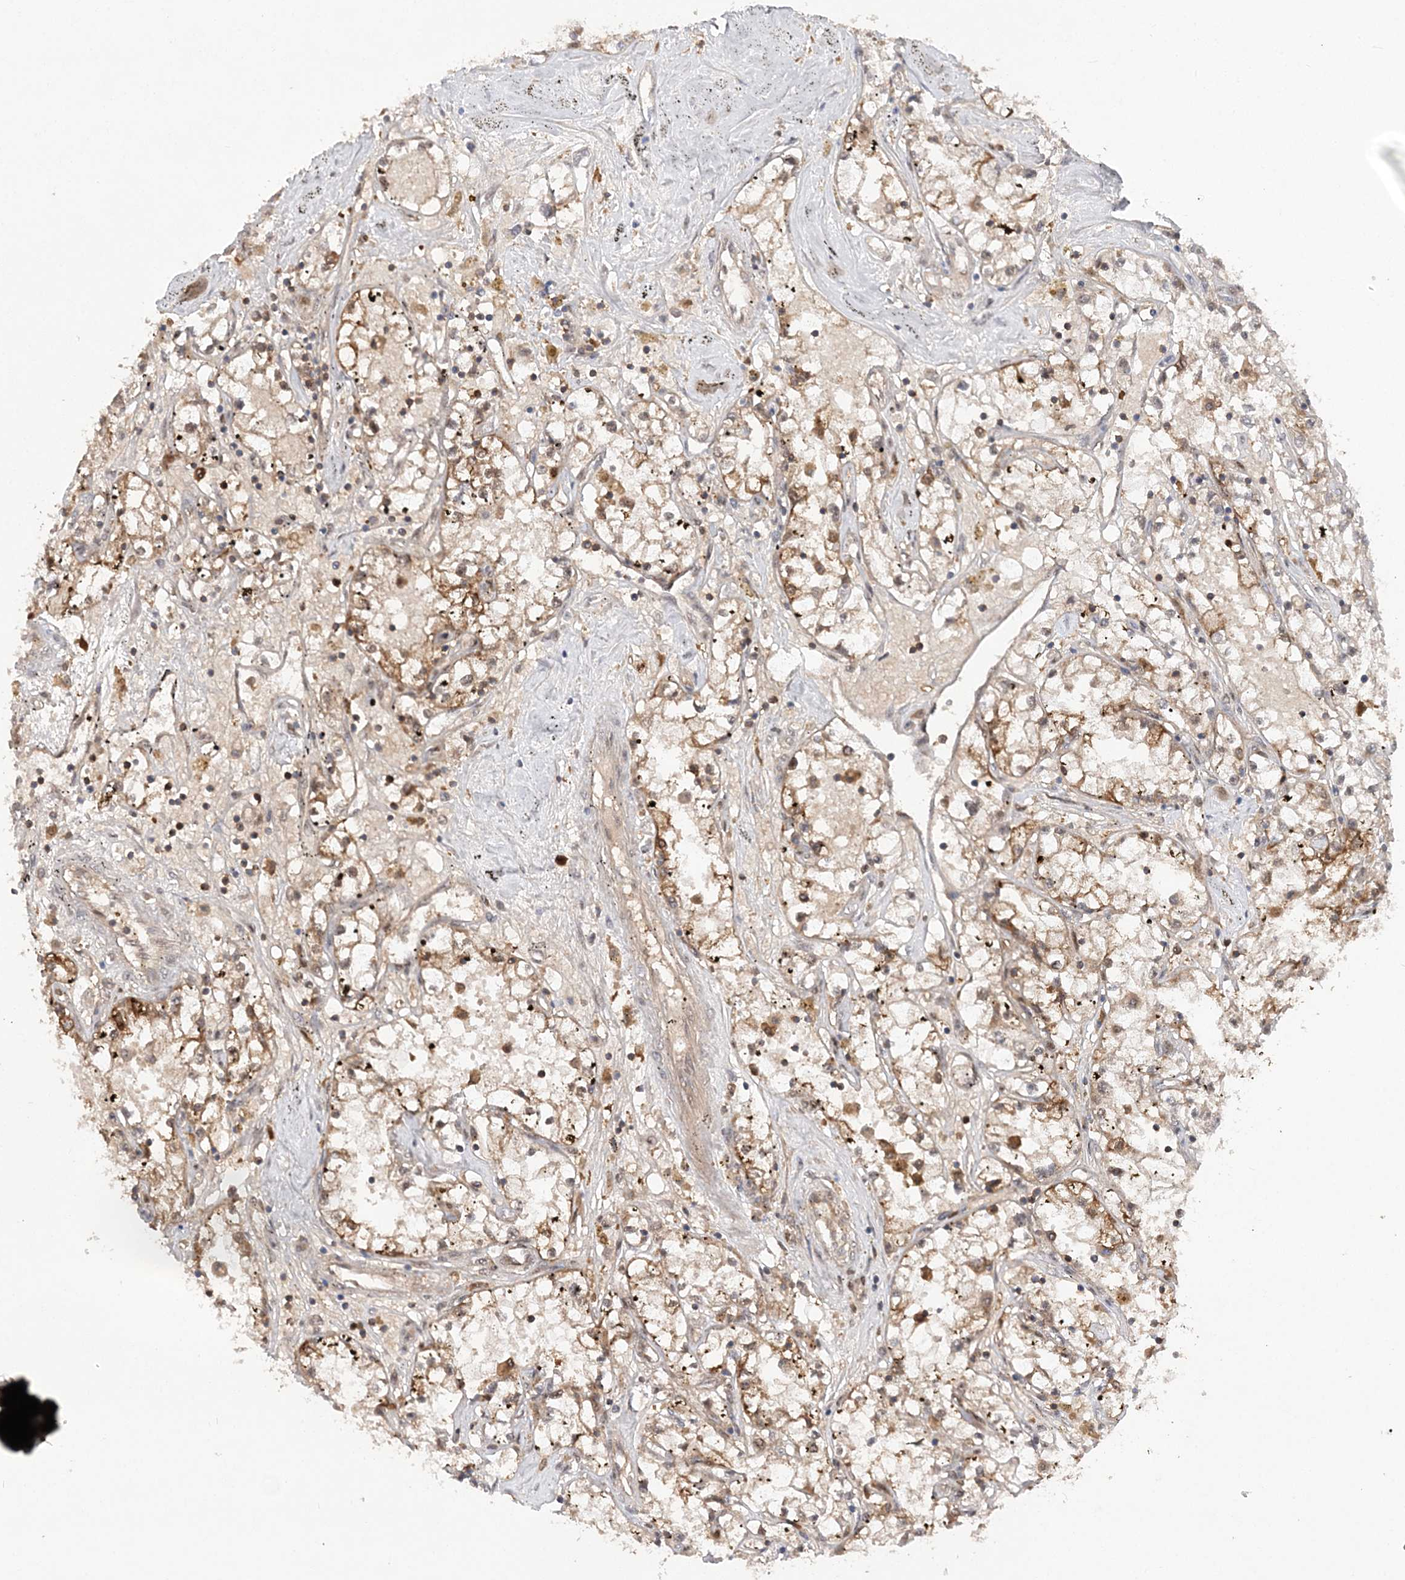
{"staining": {"intensity": "moderate", "quantity": "25%-75%", "location": "cytoplasmic/membranous"}, "tissue": "renal cancer", "cell_type": "Tumor cells", "image_type": "cancer", "snomed": [{"axis": "morphology", "description": "Adenocarcinoma, NOS"}, {"axis": "topography", "description": "Kidney"}], "caption": "IHC histopathology image of neoplastic tissue: human renal adenocarcinoma stained using immunohistochemistry exhibits medium levels of moderate protein expression localized specifically in the cytoplasmic/membranous of tumor cells, appearing as a cytoplasmic/membranous brown color.", "gene": "NIF3L1", "patient": {"sex": "male", "age": 56}}